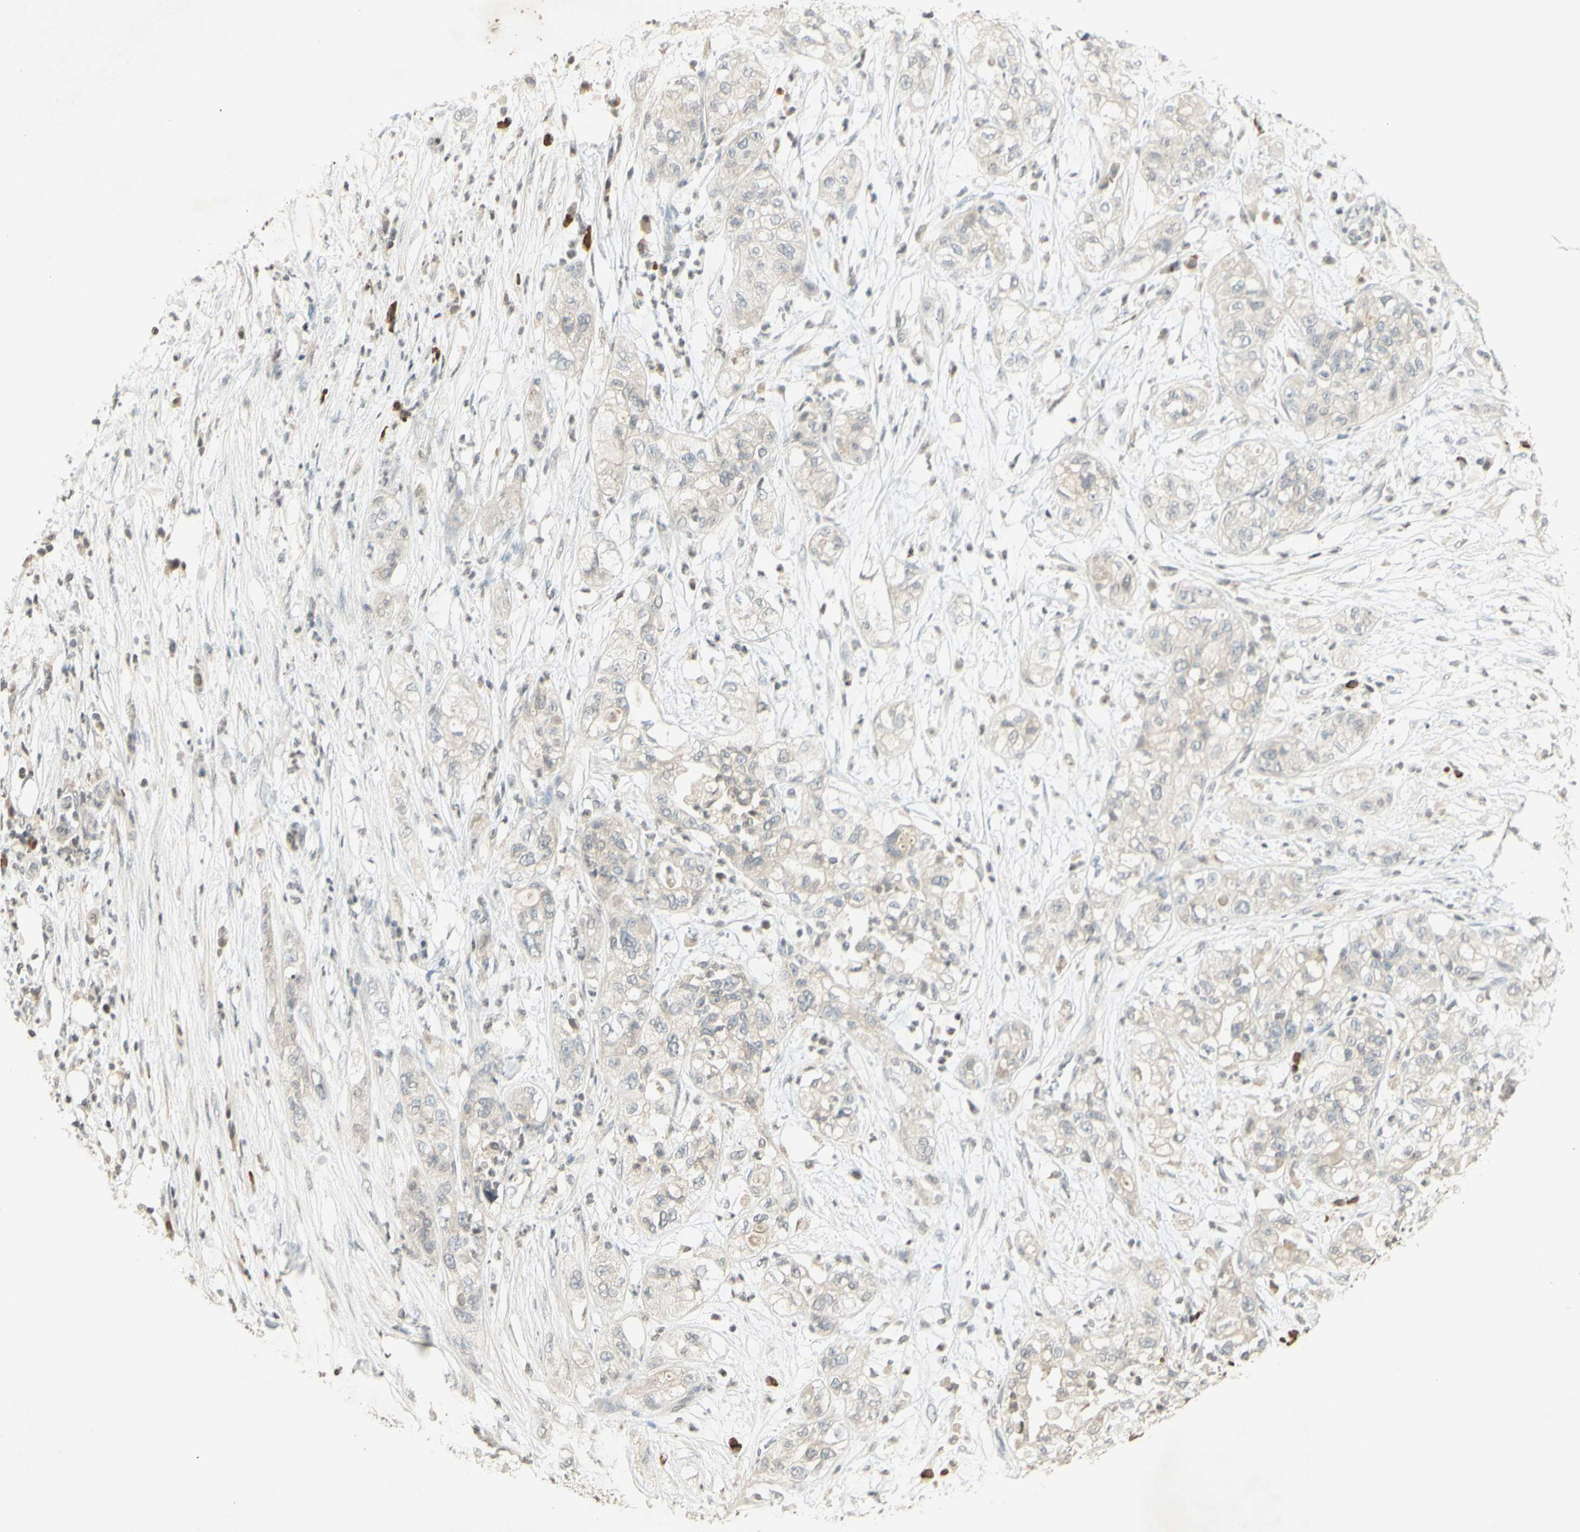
{"staining": {"intensity": "negative", "quantity": "none", "location": "none"}, "tissue": "pancreatic cancer", "cell_type": "Tumor cells", "image_type": "cancer", "snomed": [{"axis": "morphology", "description": "Adenocarcinoma, NOS"}, {"axis": "topography", "description": "Pancreas"}], "caption": "IHC histopathology image of adenocarcinoma (pancreatic) stained for a protein (brown), which demonstrates no positivity in tumor cells.", "gene": "GLI1", "patient": {"sex": "female", "age": 78}}